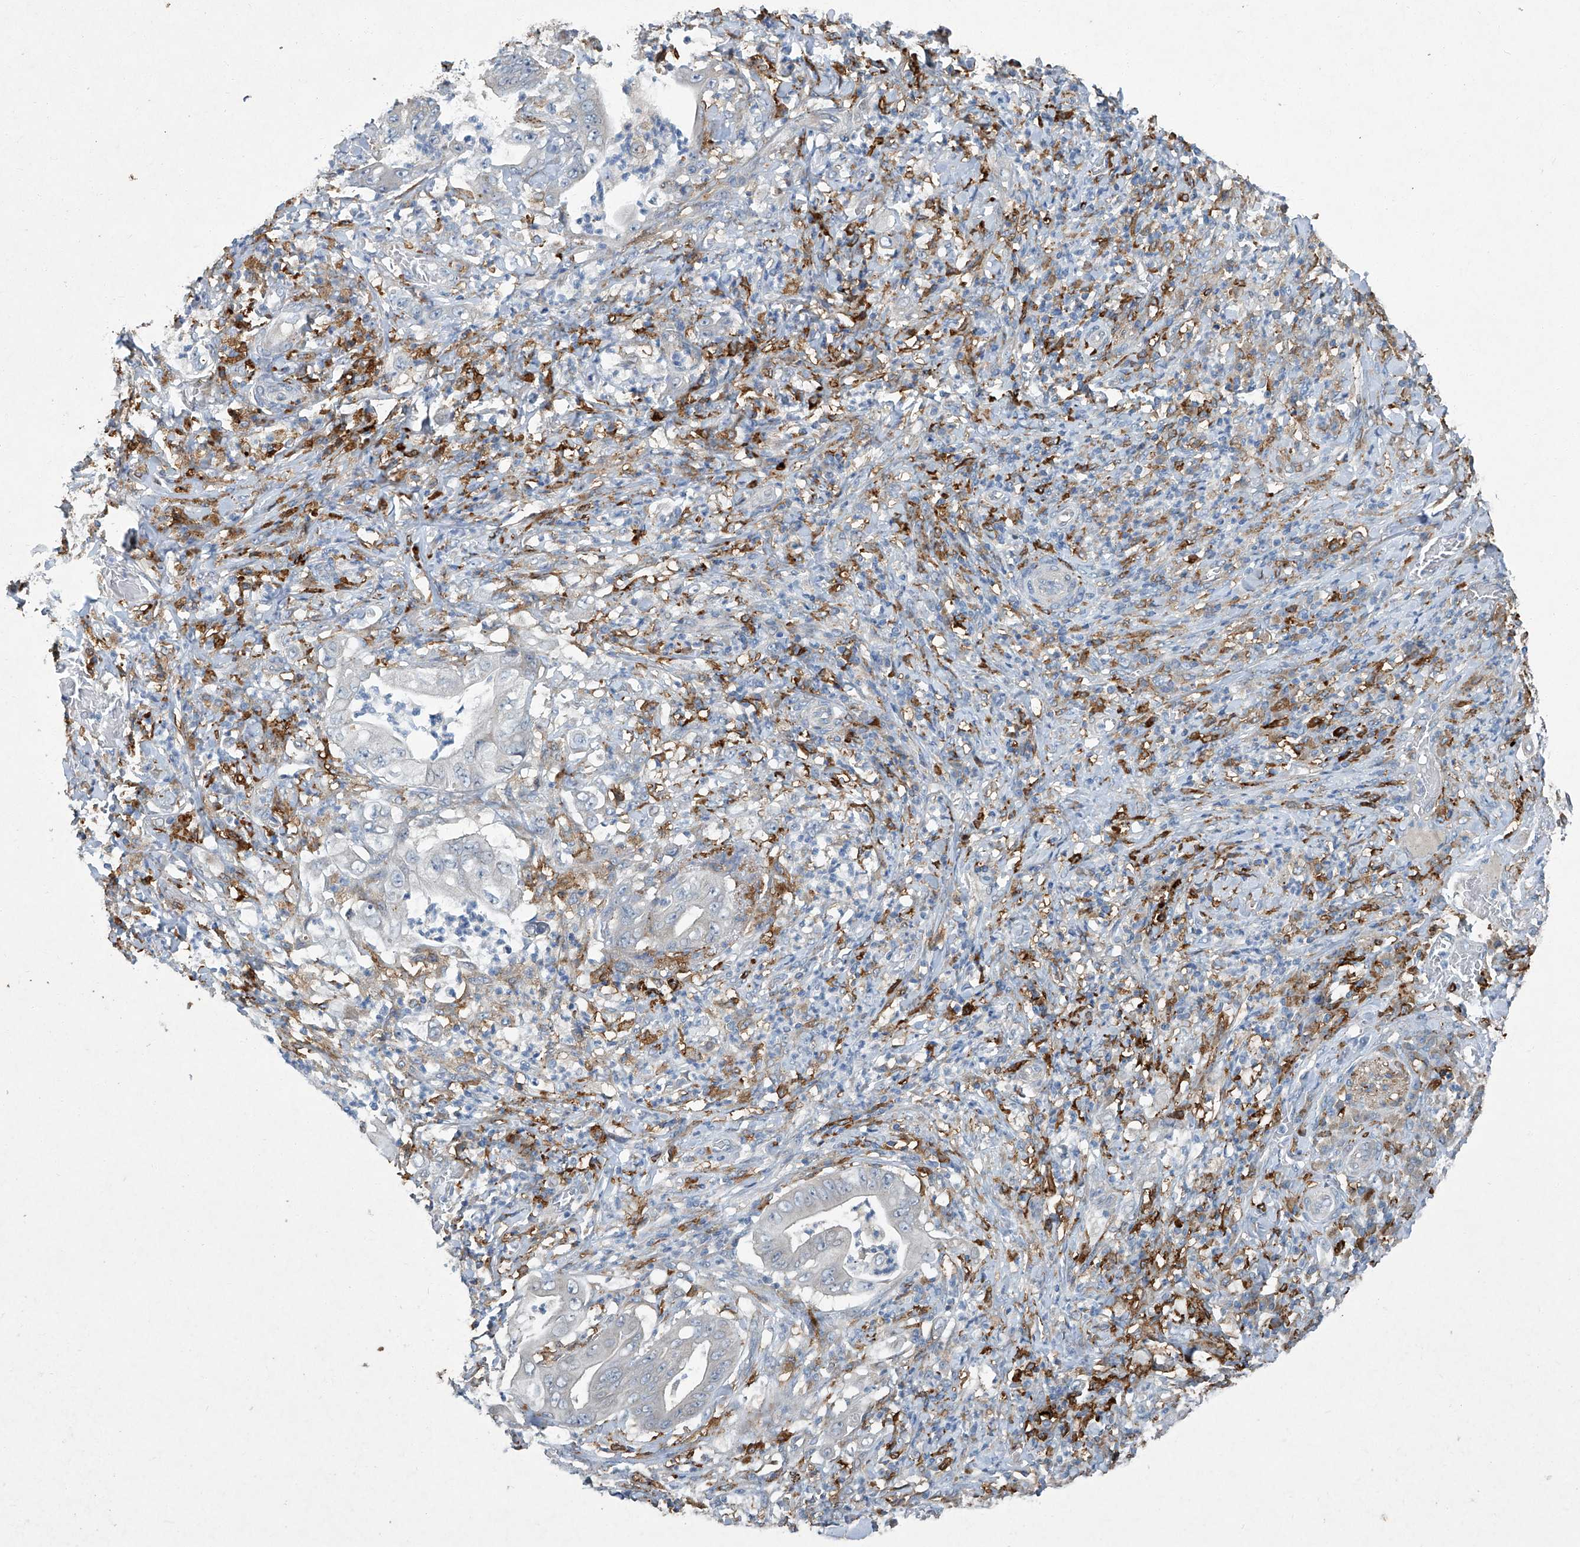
{"staining": {"intensity": "negative", "quantity": "none", "location": "none"}, "tissue": "stomach cancer", "cell_type": "Tumor cells", "image_type": "cancer", "snomed": [{"axis": "morphology", "description": "Adenocarcinoma, NOS"}, {"axis": "topography", "description": "Stomach"}], "caption": "The photomicrograph displays no staining of tumor cells in stomach cancer.", "gene": "FAM167A", "patient": {"sex": "female", "age": 73}}